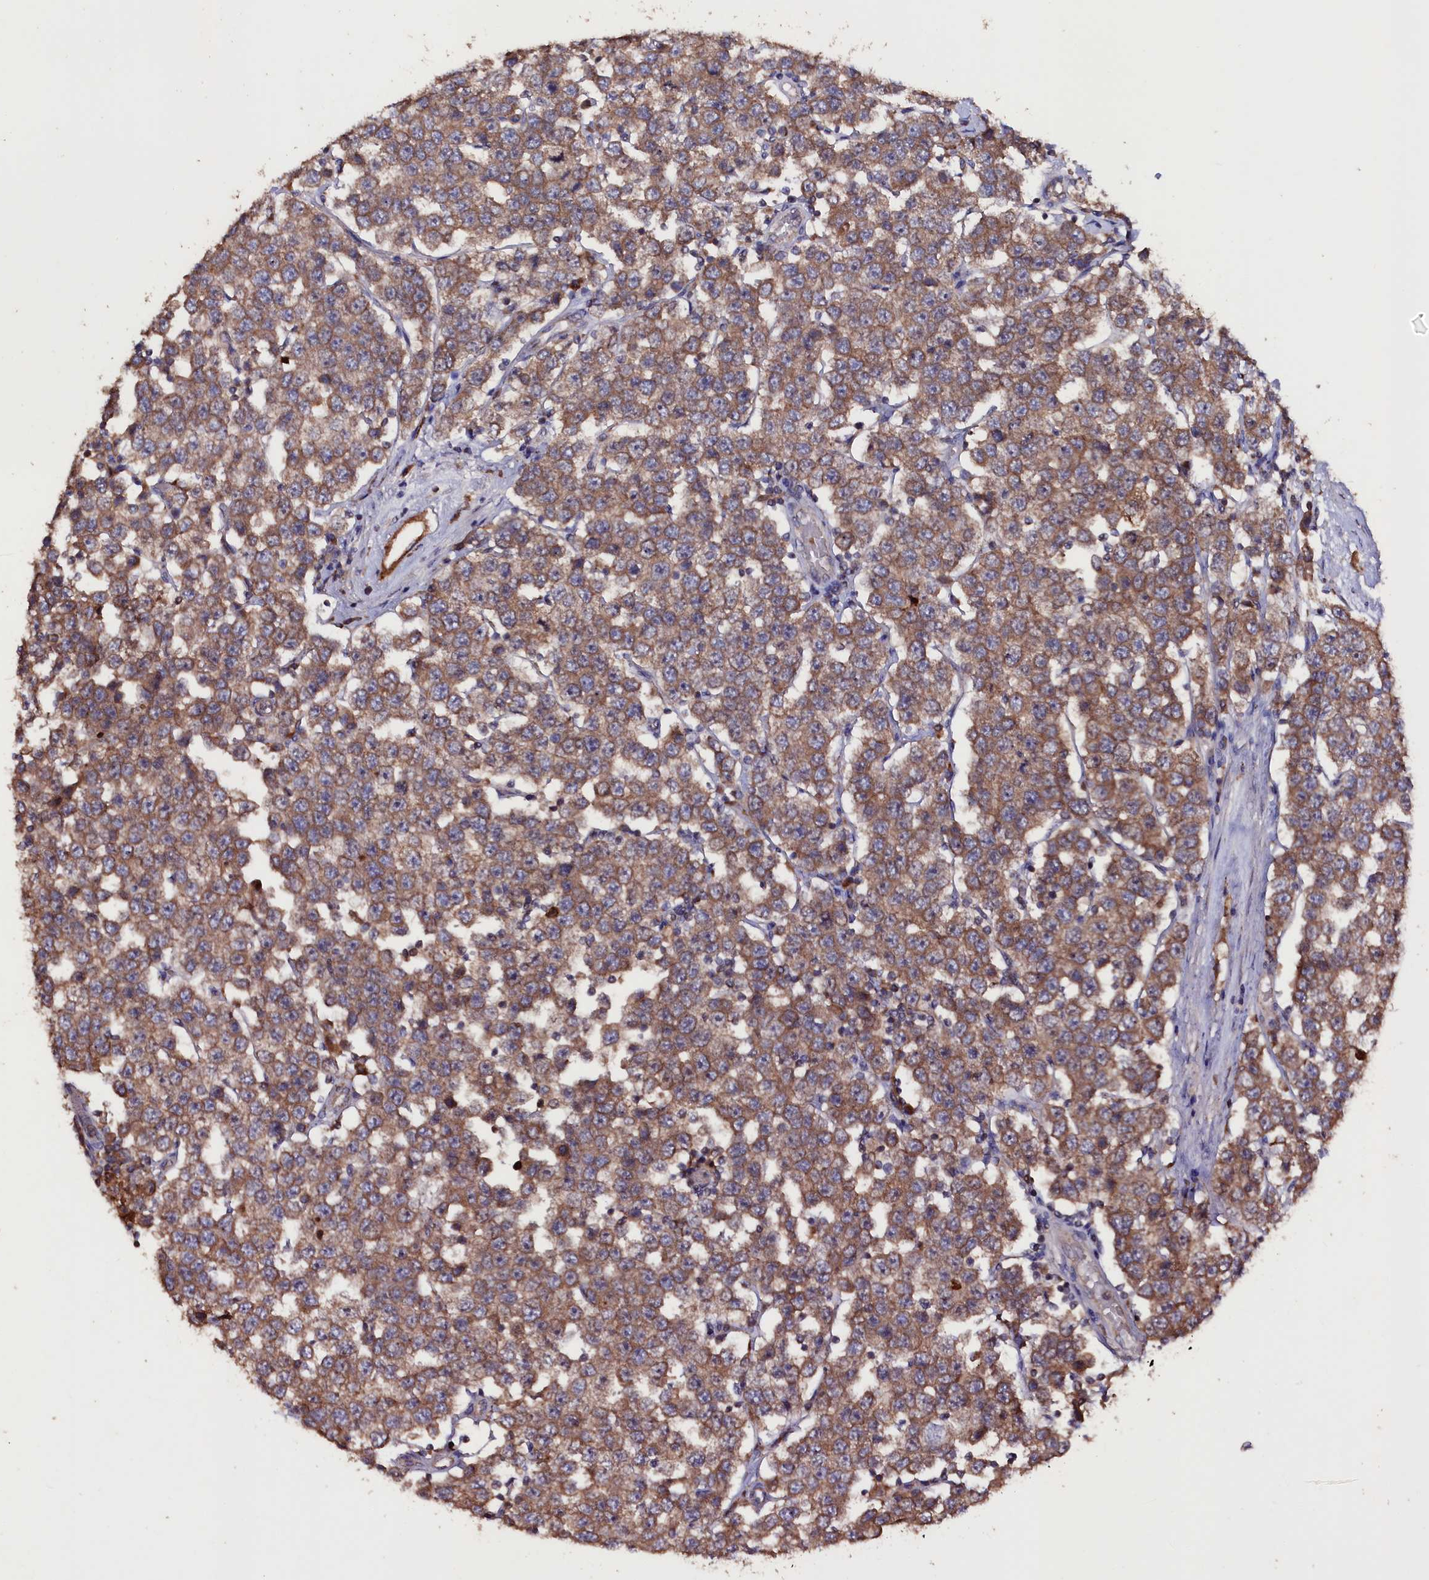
{"staining": {"intensity": "moderate", "quantity": ">75%", "location": "cytoplasmic/membranous"}, "tissue": "testis cancer", "cell_type": "Tumor cells", "image_type": "cancer", "snomed": [{"axis": "morphology", "description": "Seminoma, NOS"}, {"axis": "topography", "description": "Testis"}], "caption": "Testis cancer stained with immunohistochemistry exhibits moderate cytoplasmic/membranous staining in approximately >75% of tumor cells. The protein of interest is shown in brown color, while the nuclei are stained blue.", "gene": "MYO1H", "patient": {"sex": "male", "age": 28}}